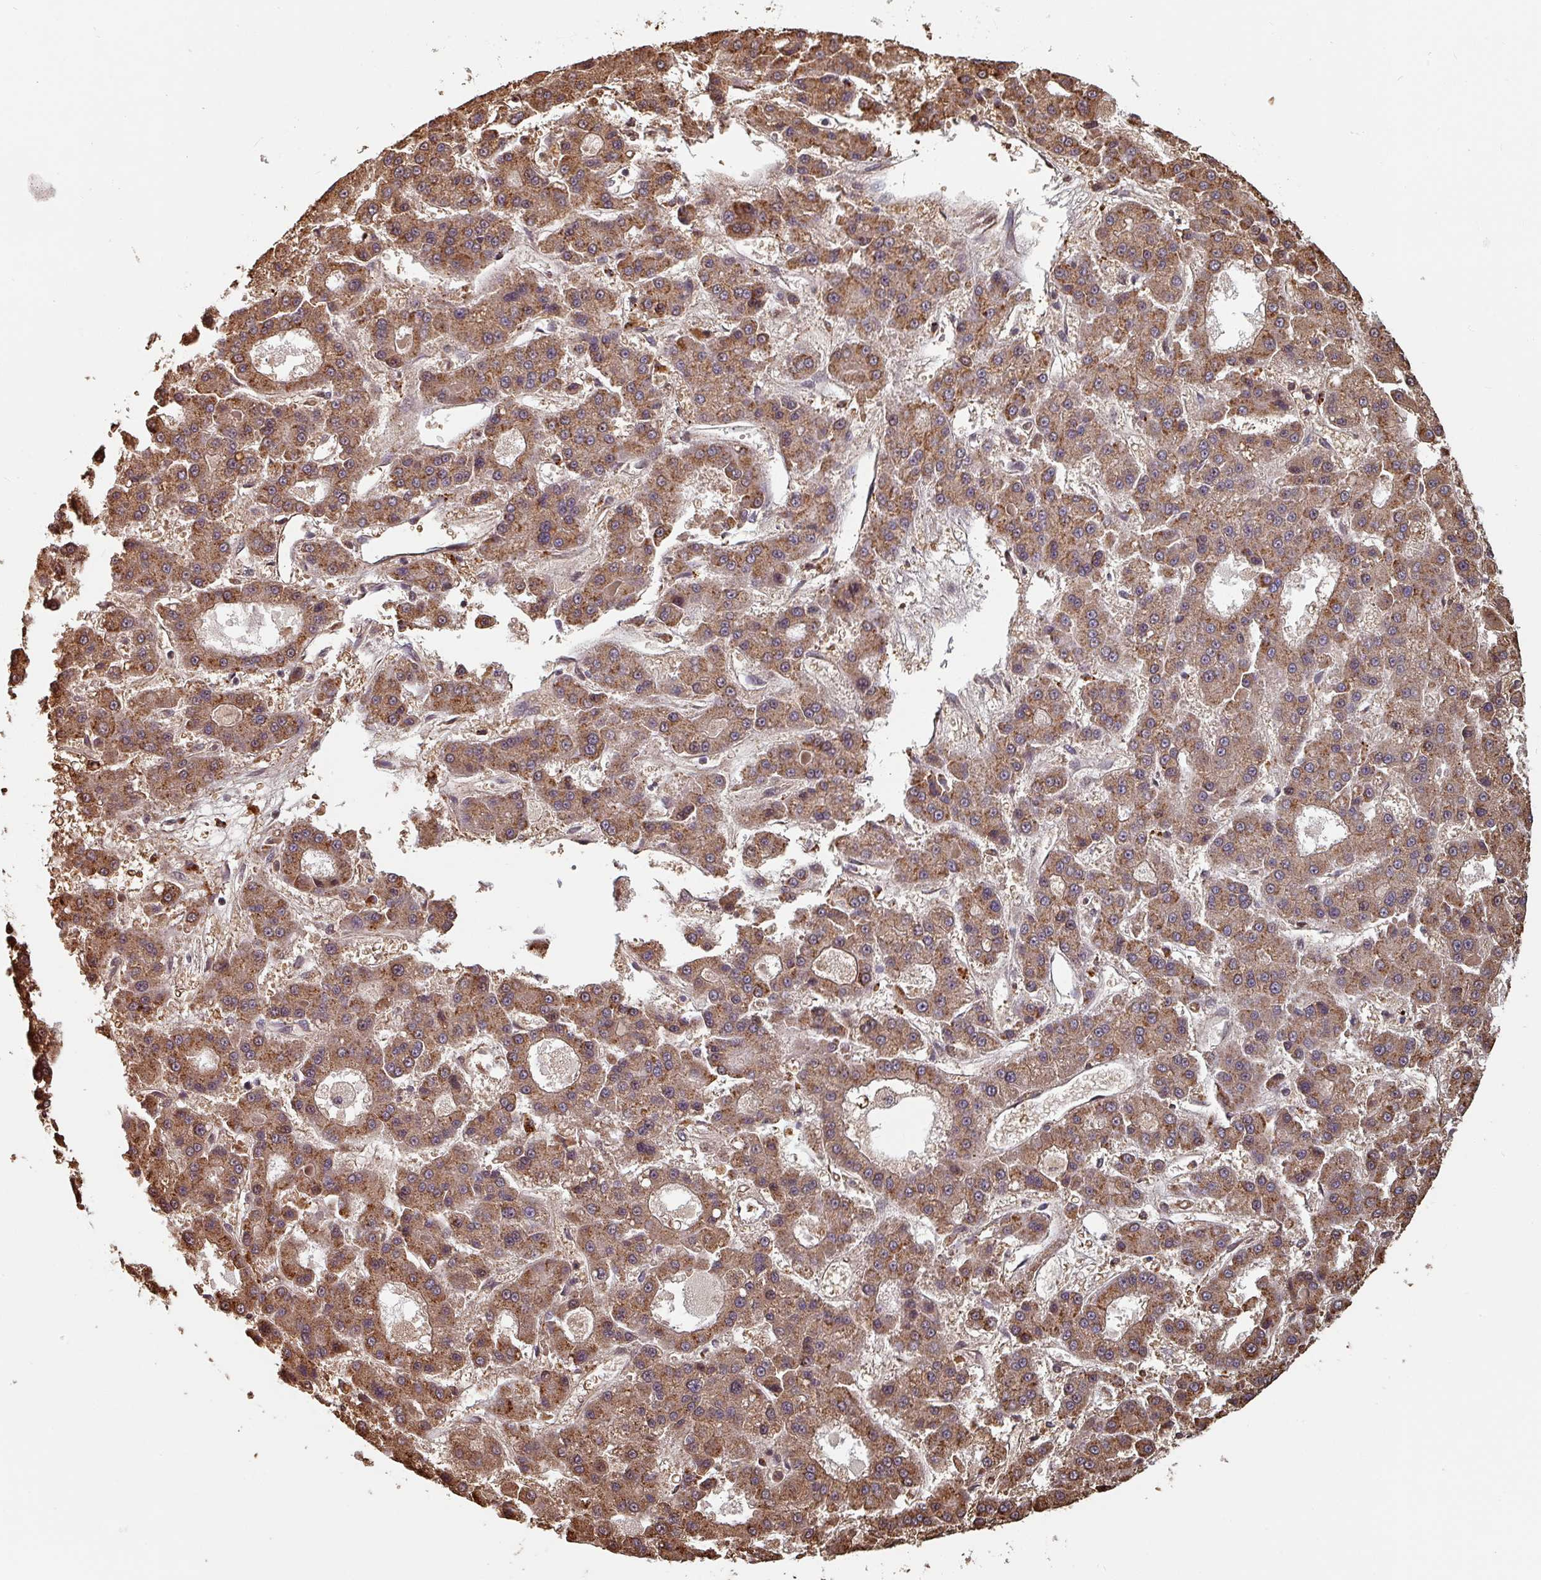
{"staining": {"intensity": "moderate", "quantity": ">75%", "location": "cytoplasmic/membranous"}, "tissue": "liver cancer", "cell_type": "Tumor cells", "image_type": "cancer", "snomed": [{"axis": "morphology", "description": "Carcinoma, Hepatocellular, NOS"}, {"axis": "topography", "description": "Liver"}], "caption": "Brown immunohistochemical staining in liver cancer (hepatocellular carcinoma) reveals moderate cytoplasmic/membranous positivity in about >75% of tumor cells.", "gene": "EID1", "patient": {"sex": "male", "age": 70}}